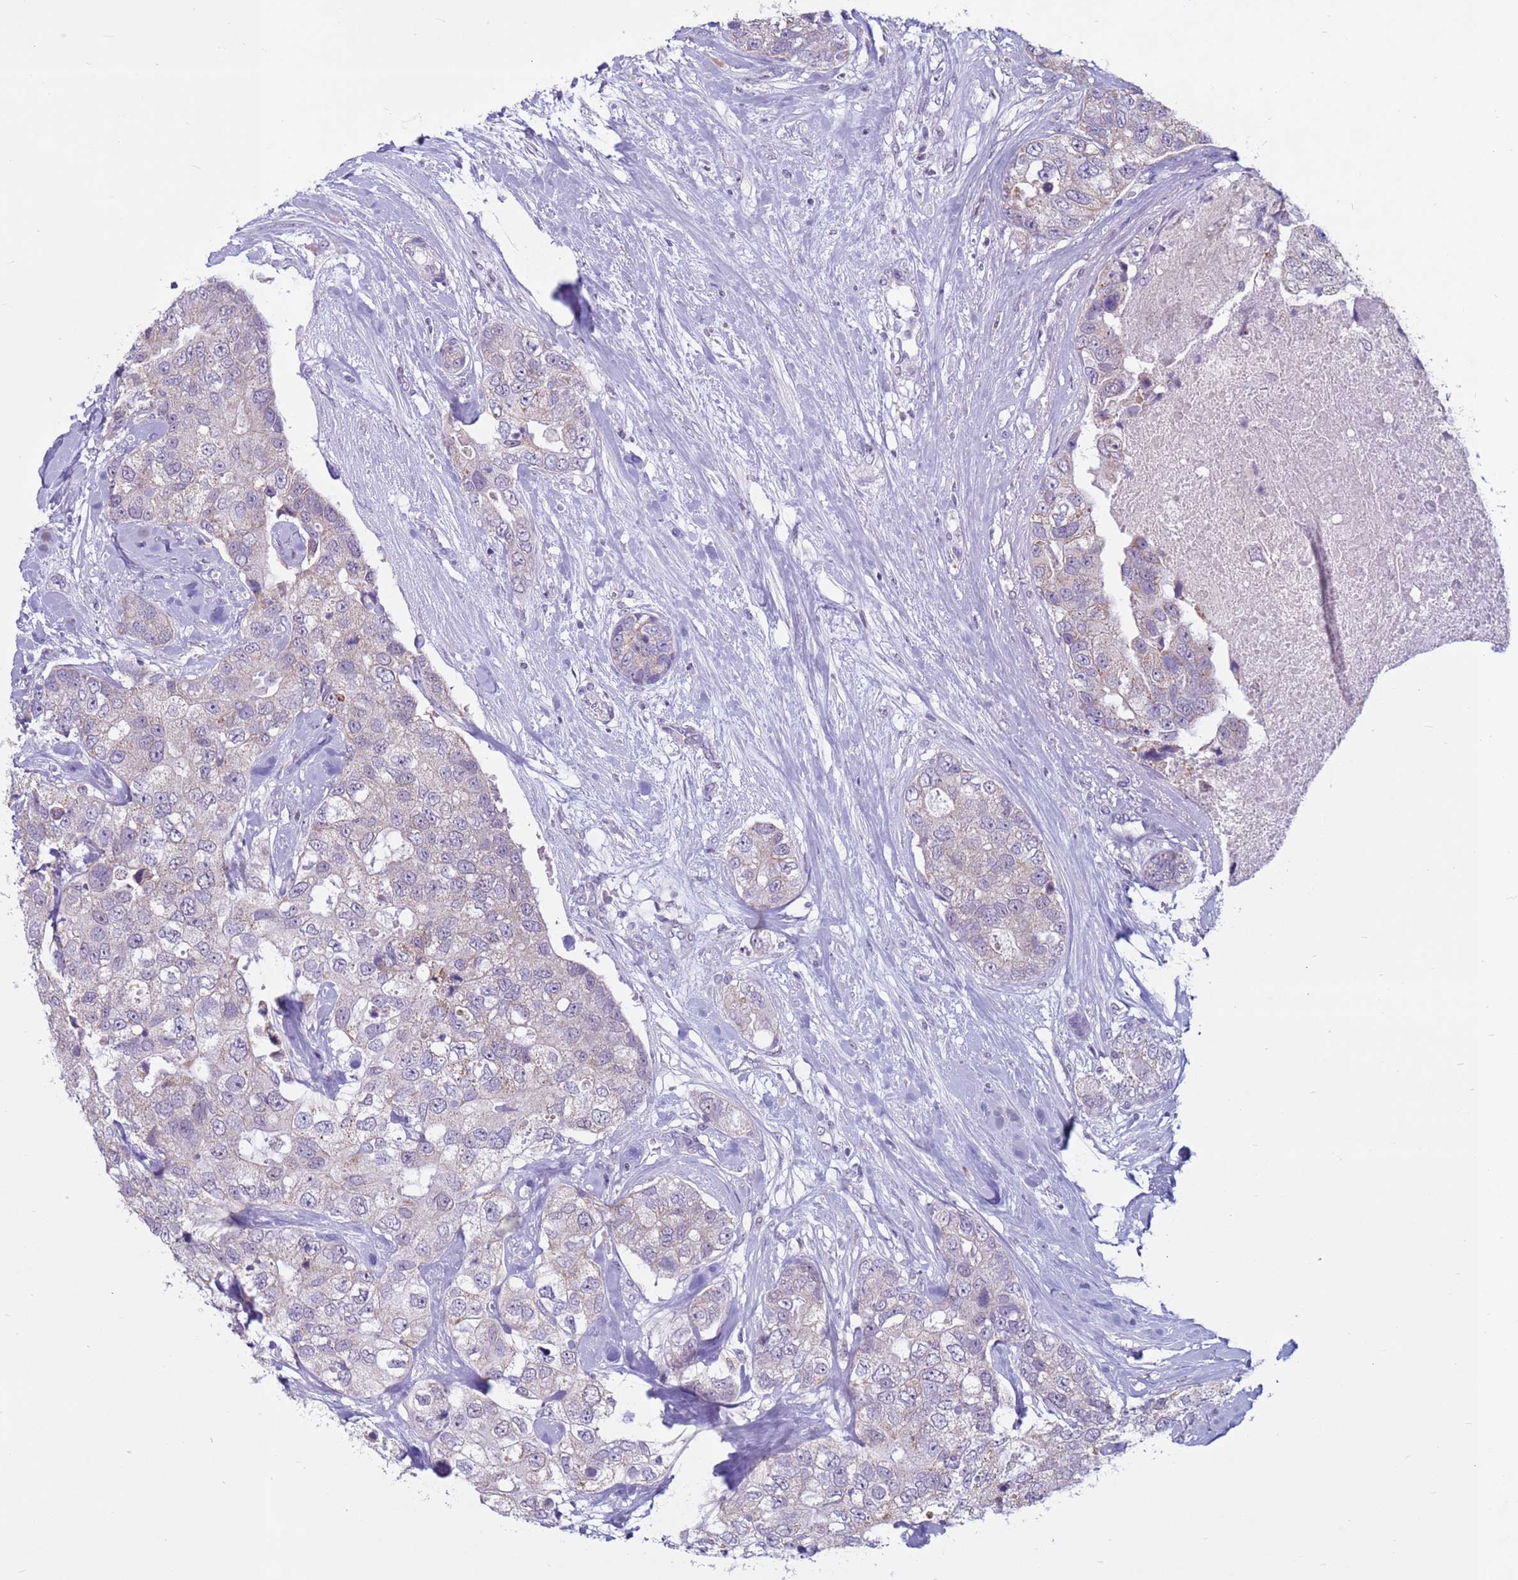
{"staining": {"intensity": "weak", "quantity": "<25%", "location": "cytoplasmic/membranous"}, "tissue": "breast cancer", "cell_type": "Tumor cells", "image_type": "cancer", "snomed": [{"axis": "morphology", "description": "Duct carcinoma"}, {"axis": "topography", "description": "Breast"}], "caption": "The IHC histopathology image has no significant staining in tumor cells of intraductal carcinoma (breast) tissue.", "gene": "CDK2AP2", "patient": {"sex": "female", "age": 62}}